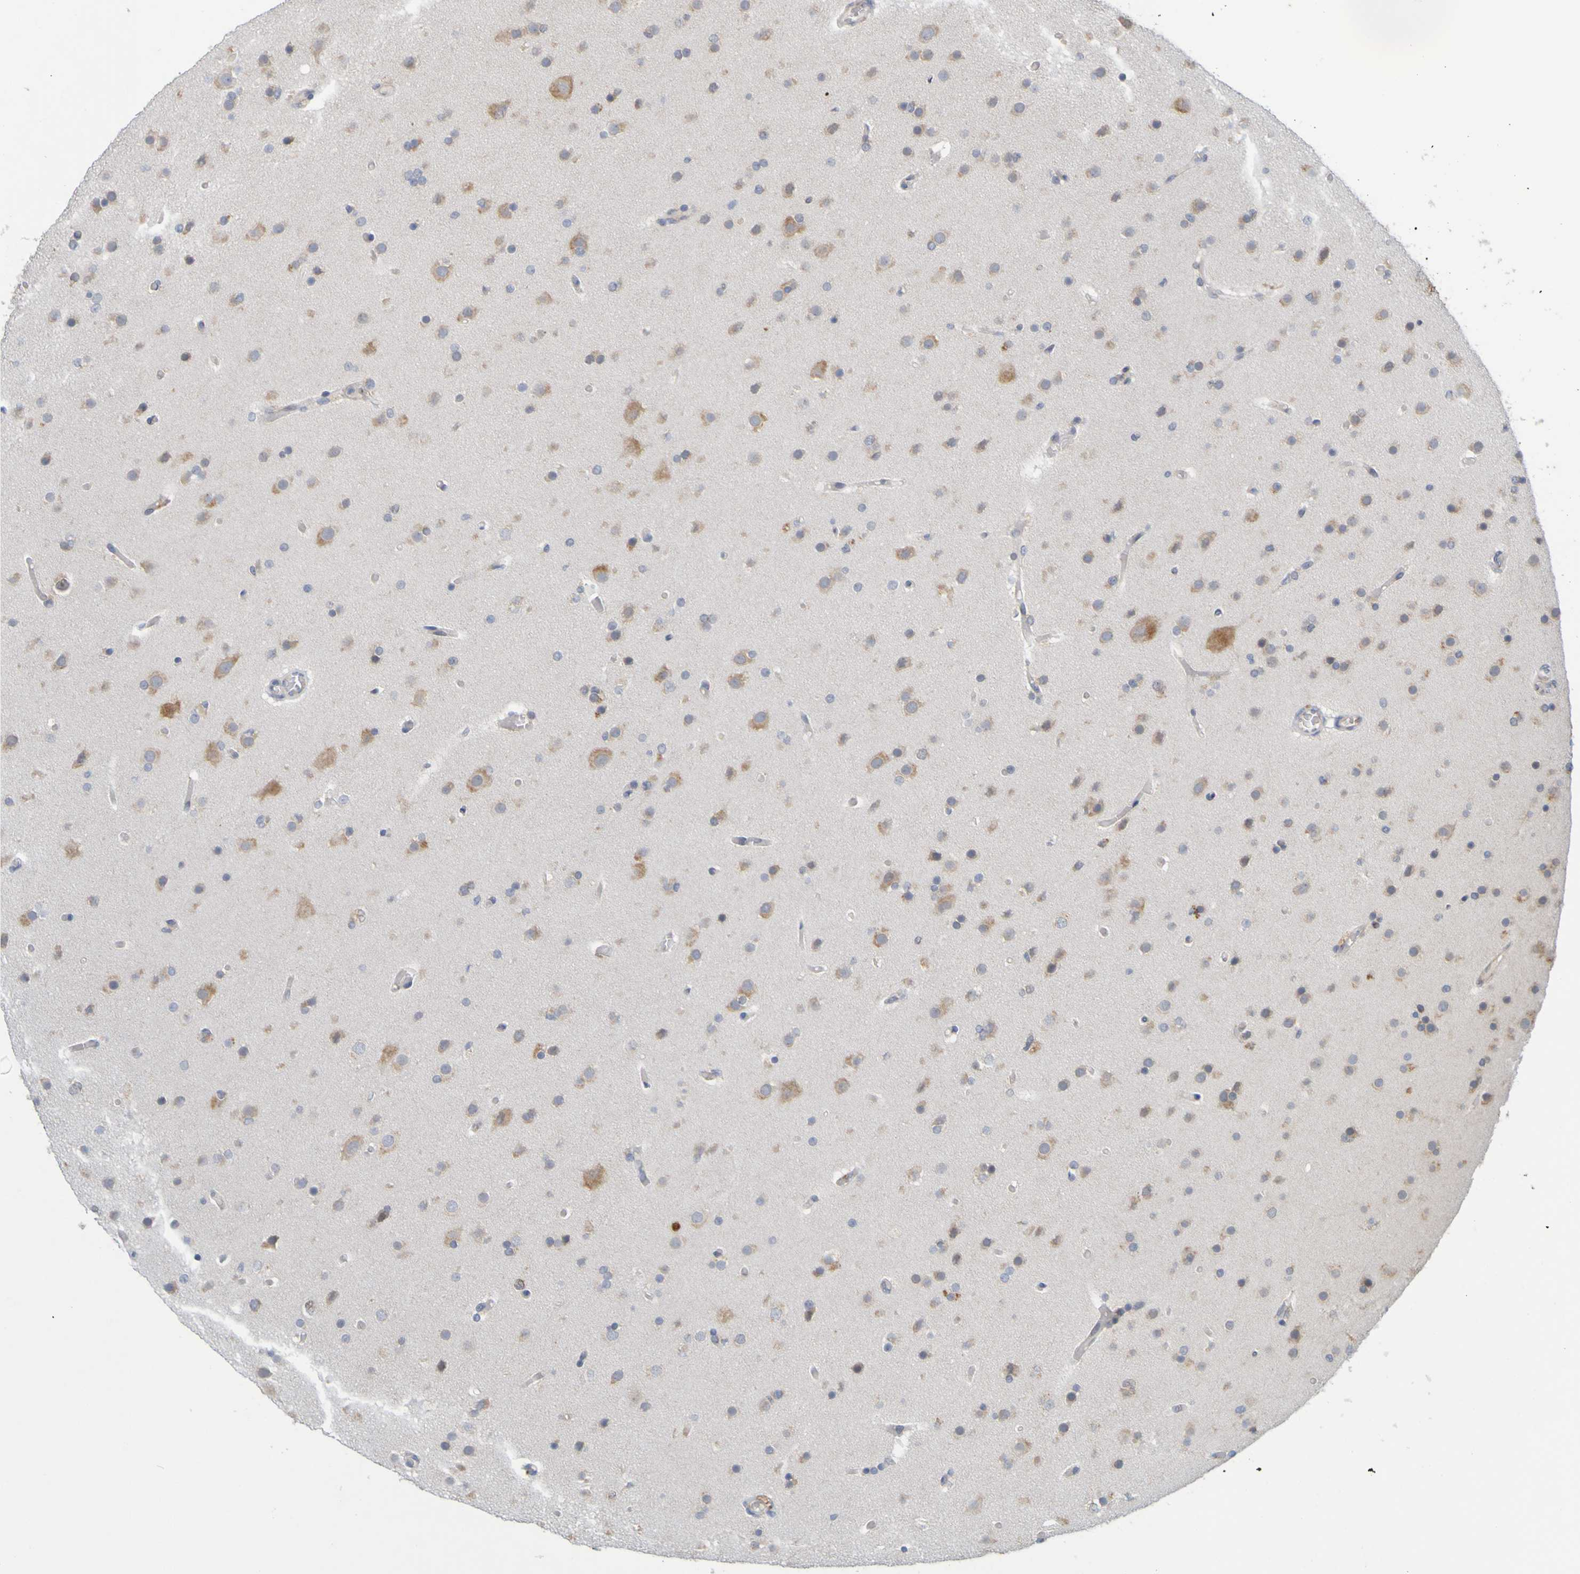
{"staining": {"intensity": "moderate", "quantity": "25%-75%", "location": "cytoplasmic/membranous"}, "tissue": "glioma", "cell_type": "Tumor cells", "image_type": "cancer", "snomed": [{"axis": "morphology", "description": "Glioma, malignant, High grade"}, {"axis": "topography", "description": "Cerebral cortex"}], "caption": "Protein staining demonstrates moderate cytoplasmic/membranous expression in about 25%-75% of tumor cells in malignant glioma (high-grade). (Brightfield microscopy of DAB IHC at high magnification).", "gene": "MOGS", "patient": {"sex": "female", "age": 36}}